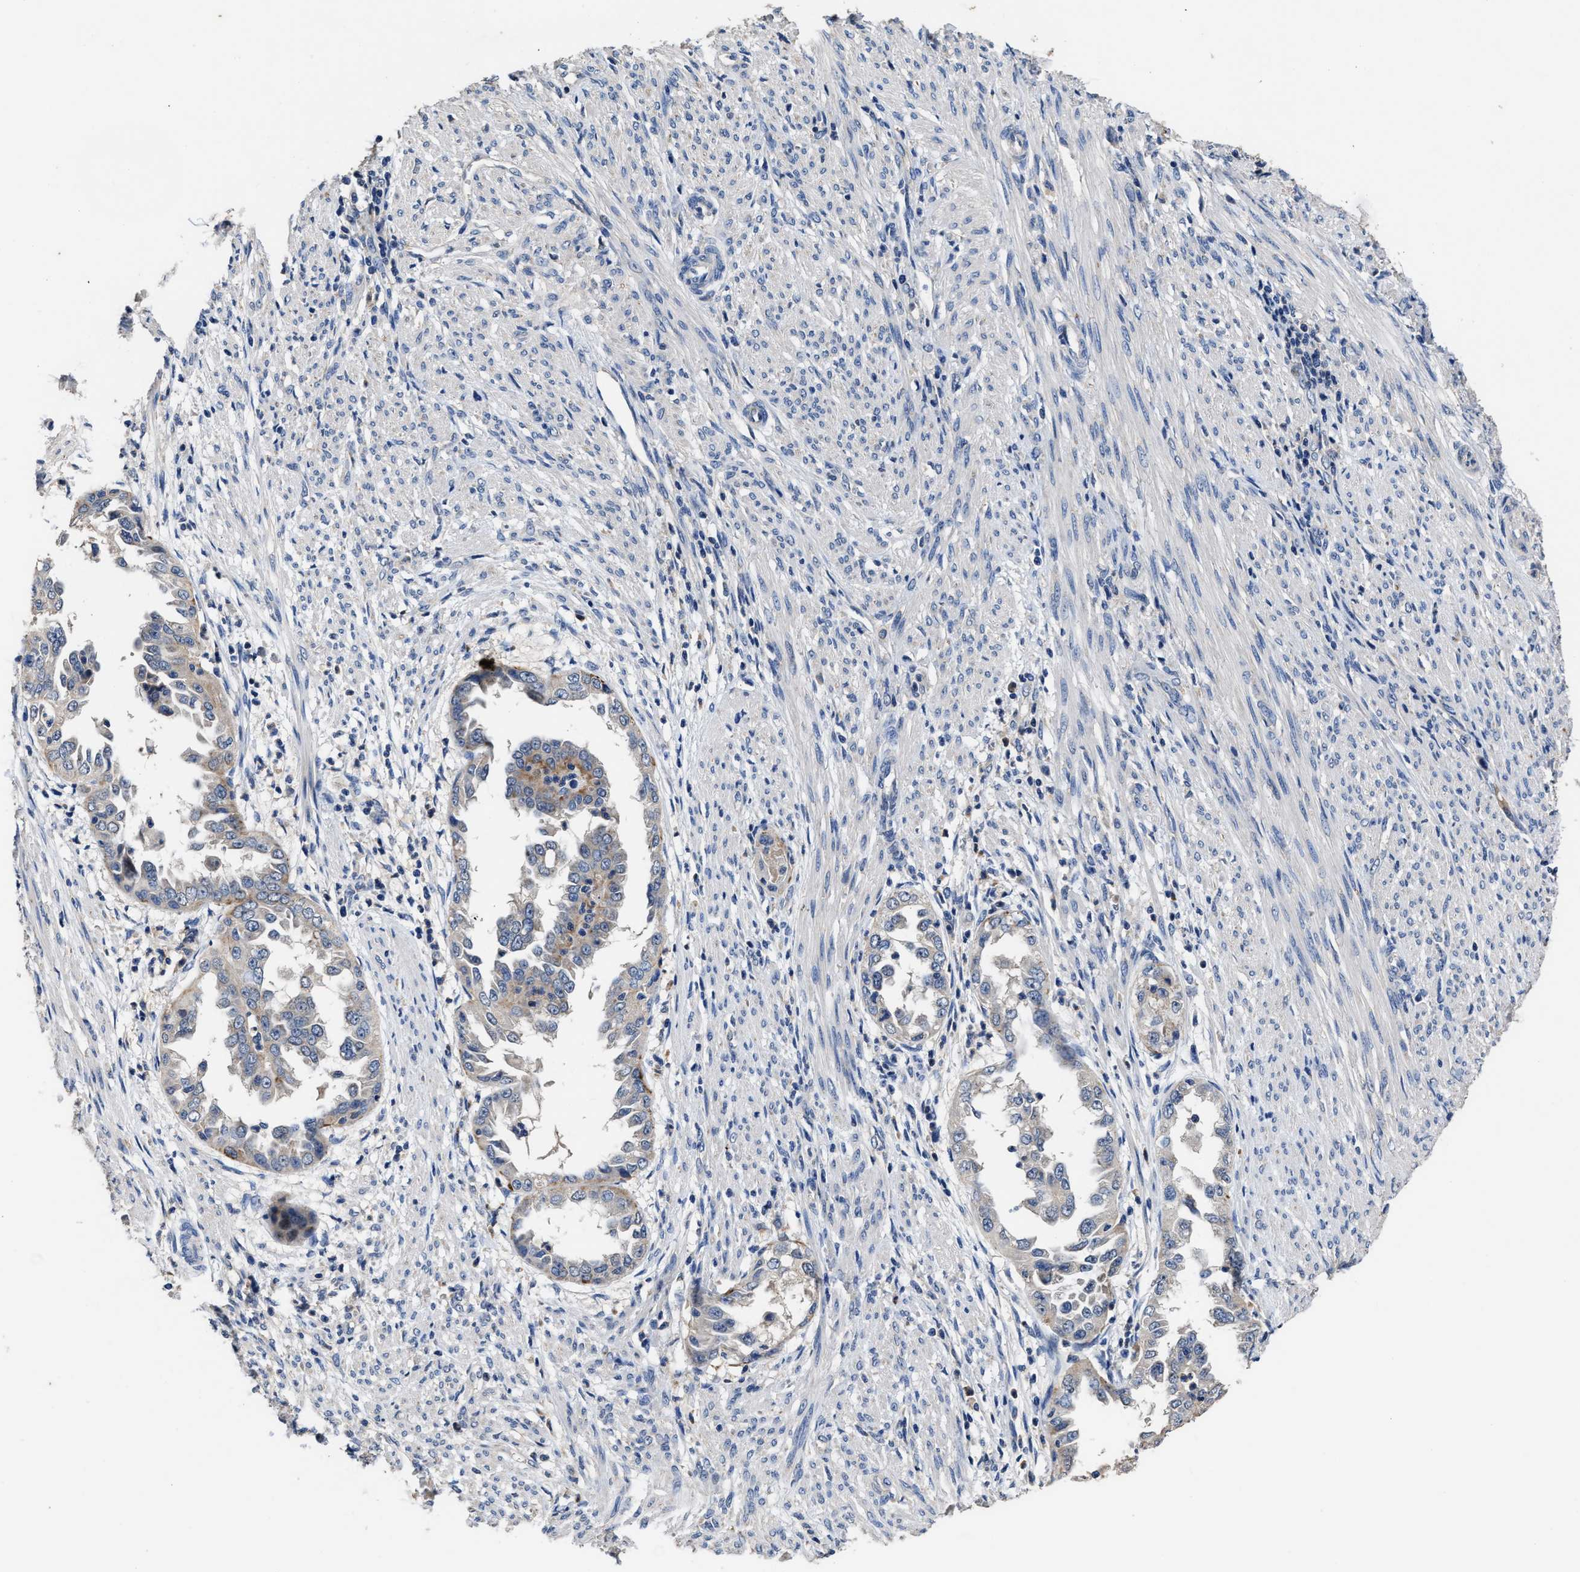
{"staining": {"intensity": "moderate", "quantity": "<25%", "location": "cytoplasmic/membranous"}, "tissue": "endometrial cancer", "cell_type": "Tumor cells", "image_type": "cancer", "snomed": [{"axis": "morphology", "description": "Adenocarcinoma, NOS"}, {"axis": "topography", "description": "Endometrium"}], "caption": "Tumor cells display moderate cytoplasmic/membranous staining in approximately <25% of cells in adenocarcinoma (endometrial).", "gene": "UBR4", "patient": {"sex": "female", "age": 85}}